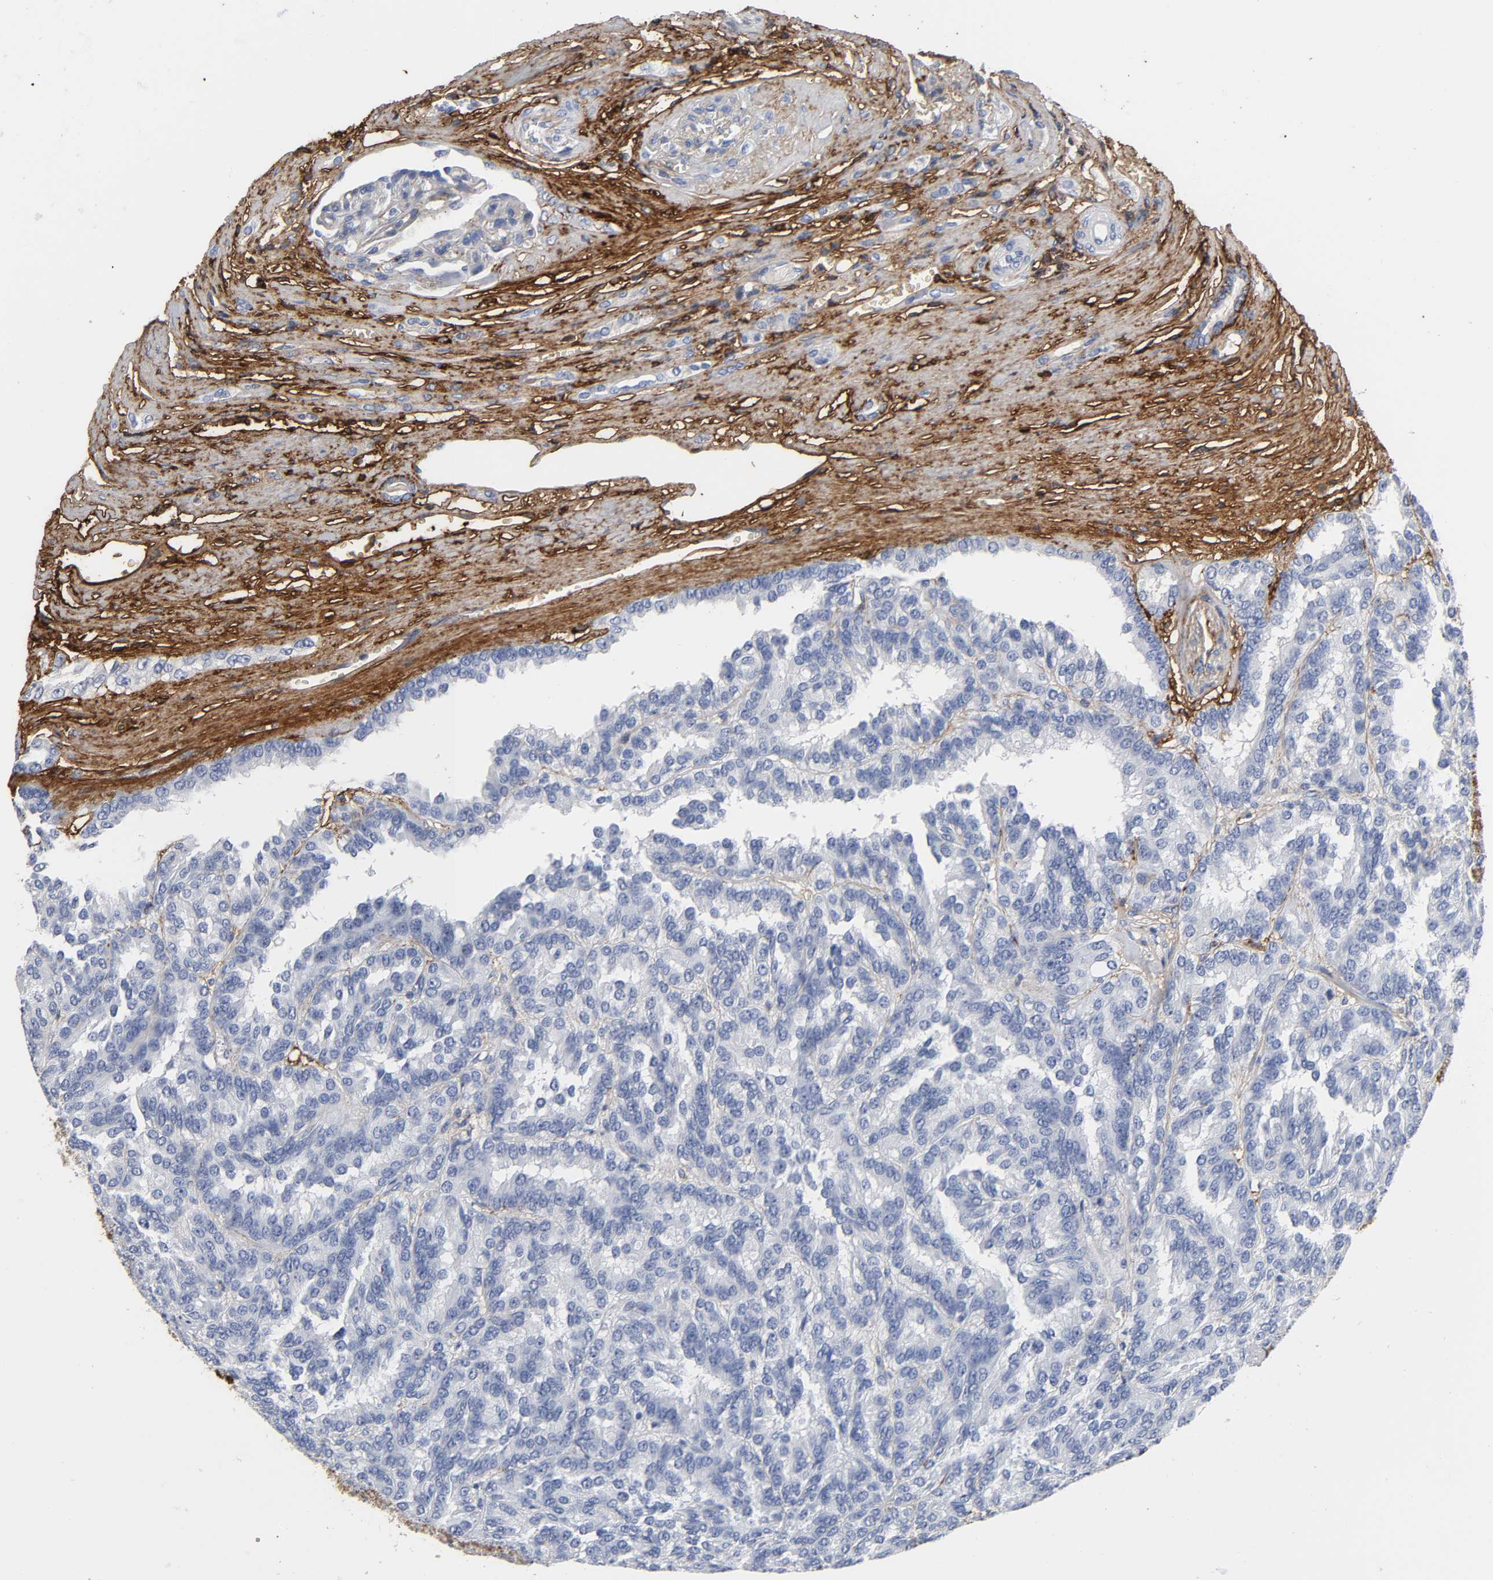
{"staining": {"intensity": "negative", "quantity": "none", "location": "none"}, "tissue": "renal cancer", "cell_type": "Tumor cells", "image_type": "cancer", "snomed": [{"axis": "morphology", "description": "Adenocarcinoma, NOS"}, {"axis": "topography", "description": "Kidney"}], "caption": "The image reveals no staining of tumor cells in renal cancer (adenocarcinoma).", "gene": "FBLN1", "patient": {"sex": "male", "age": 46}}